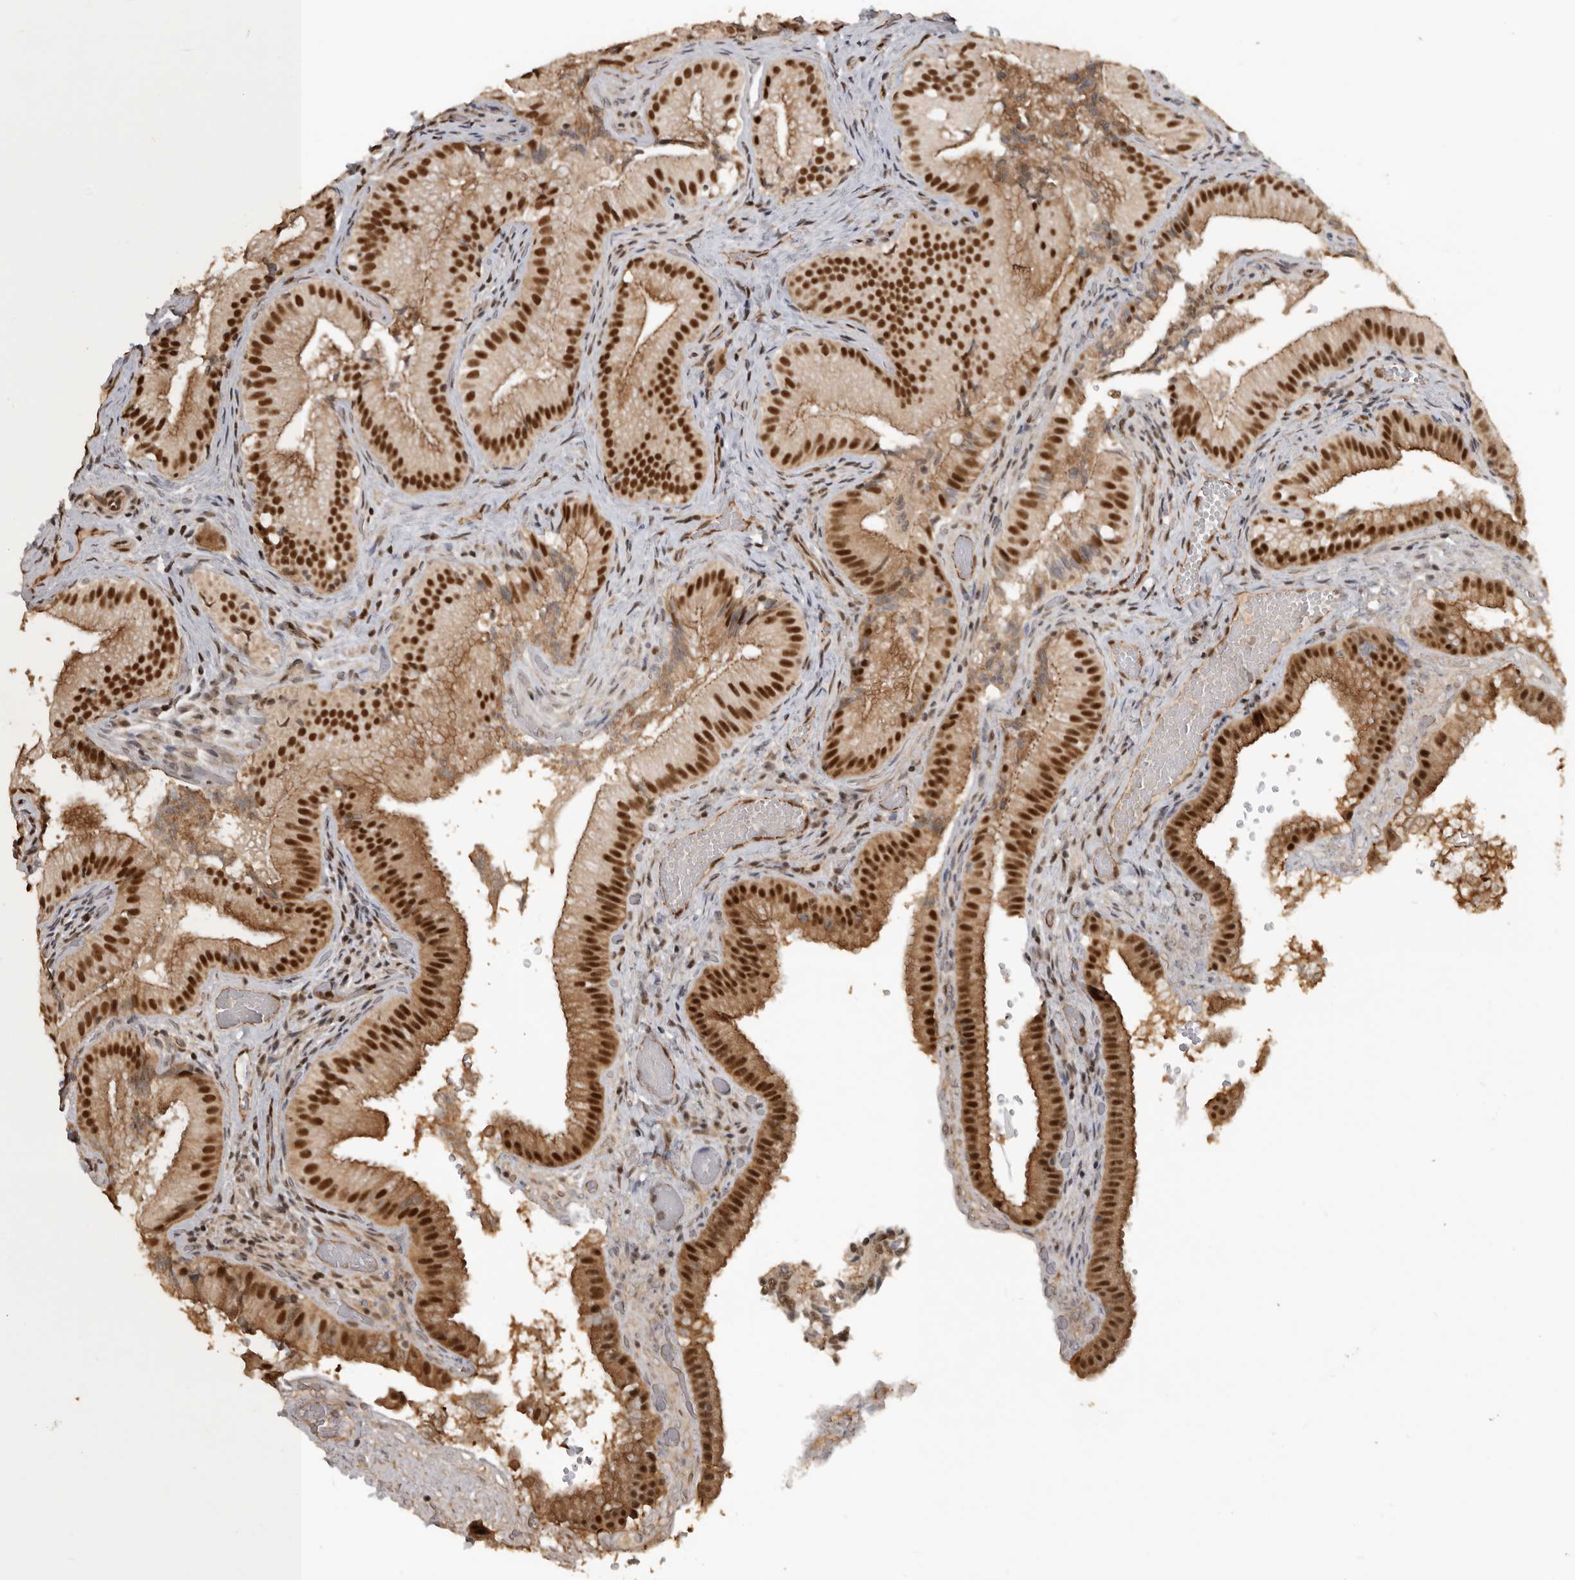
{"staining": {"intensity": "strong", "quantity": ">75%", "location": "cytoplasmic/membranous,nuclear"}, "tissue": "gallbladder", "cell_type": "Glandular cells", "image_type": "normal", "snomed": [{"axis": "morphology", "description": "Normal tissue, NOS"}, {"axis": "topography", "description": "Gallbladder"}], "caption": "Strong cytoplasmic/membranous,nuclear expression is appreciated in approximately >75% of glandular cells in normal gallbladder.", "gene": "CBLL1", "patient": {"sex": "female", "age": 30}}